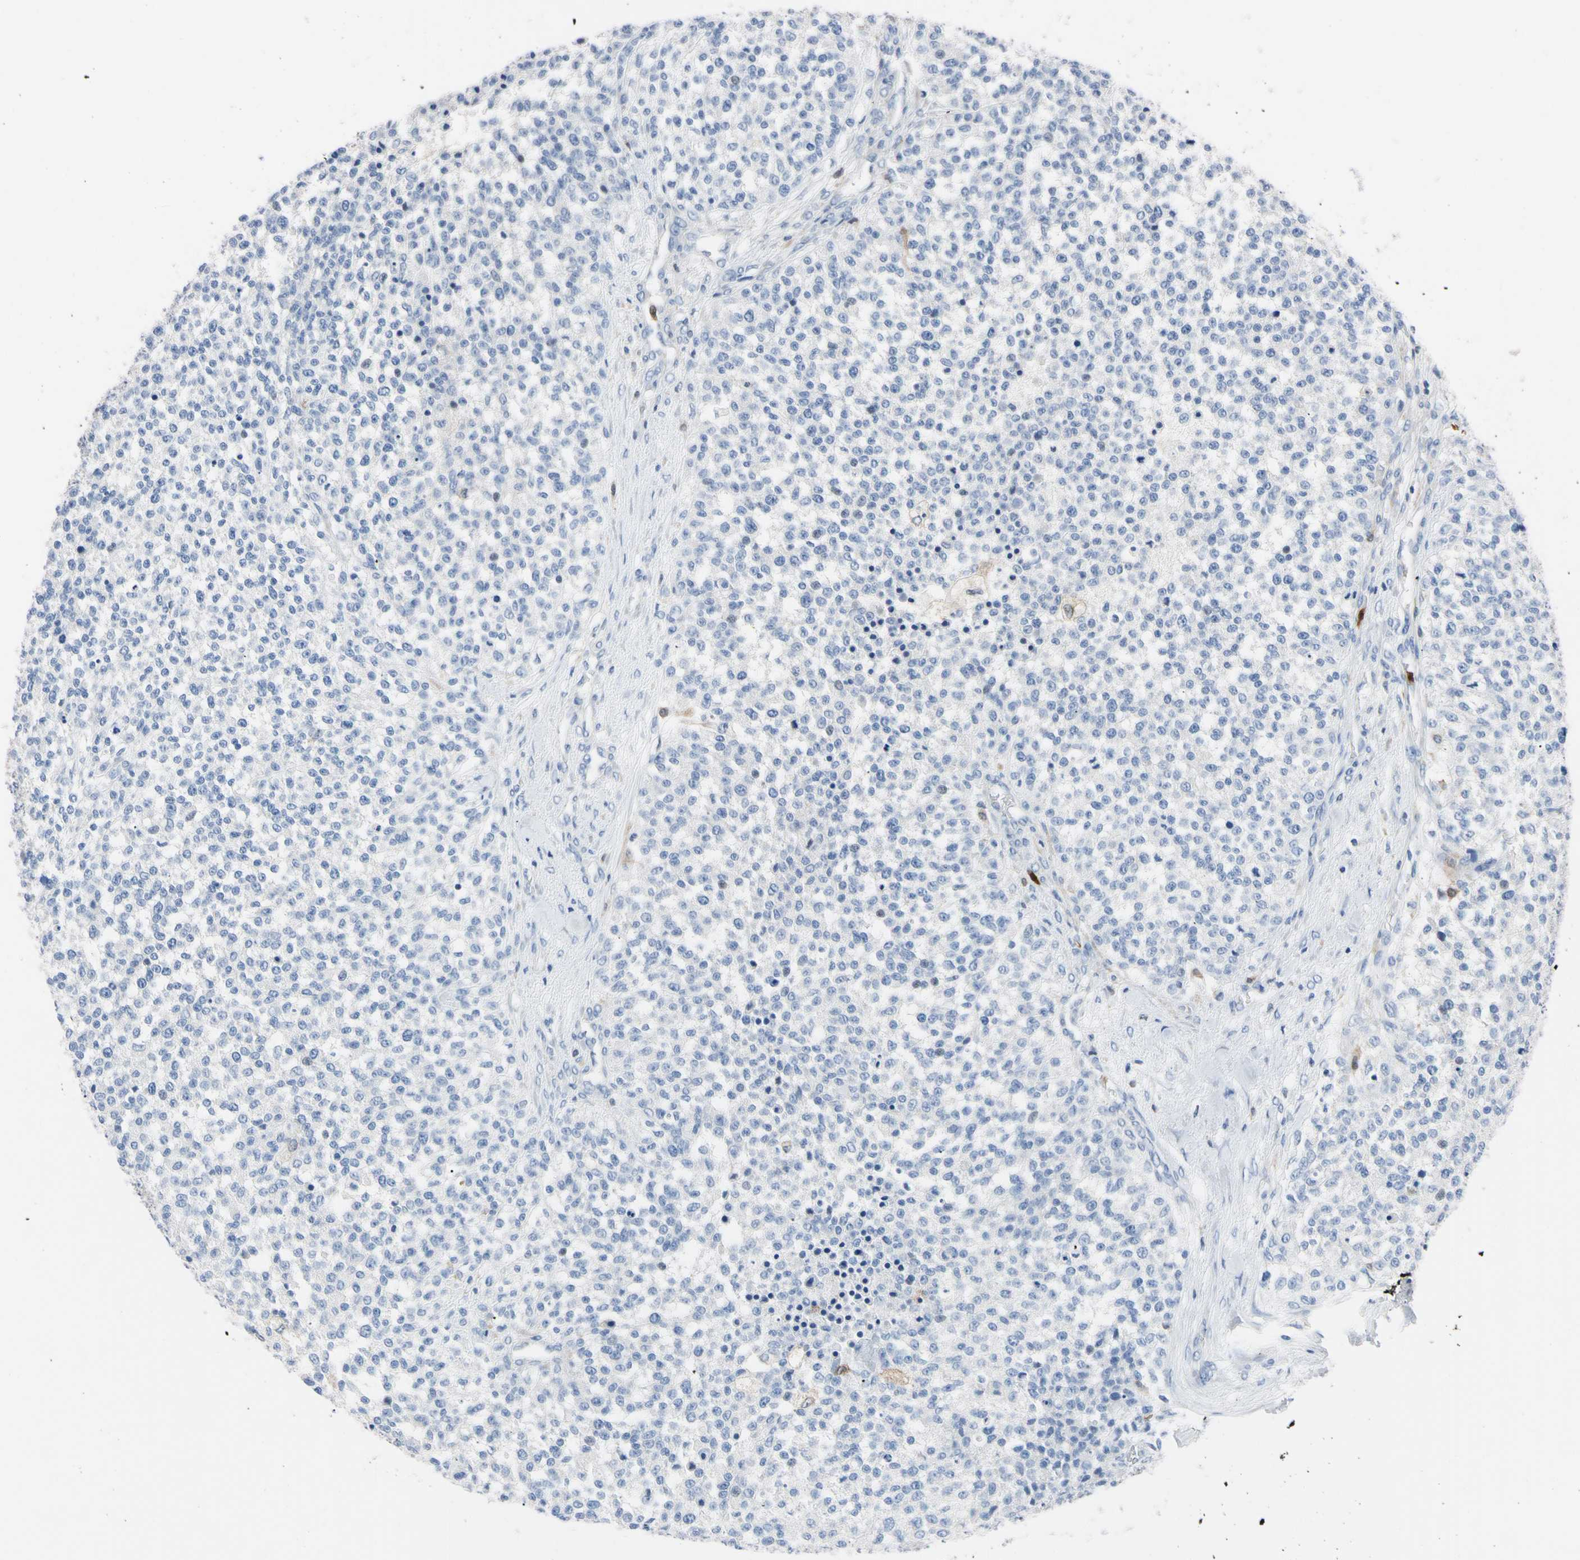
{"staining": {"intensity": "negative", "quantity": "none", "location": "none"}, "tissue": "testis cancer", "cell_type": "Tumor cells", "image_type": "cancer", "snomed": [{"axis": "morphology", "description": "Seminoma, NOS"}, {"axis": "topography", "description": "Testis"}], "caption": "A high-resolution image shows immunohistochemistry (IHC) staining of testis cancer (seminoma), which demonstrates no significant expression in tumor cells. (DAB immunohistochemistry with hematoxylin counter stain).", "gene": "NCF4", "patient": {"sex": "male", "age": 59}}